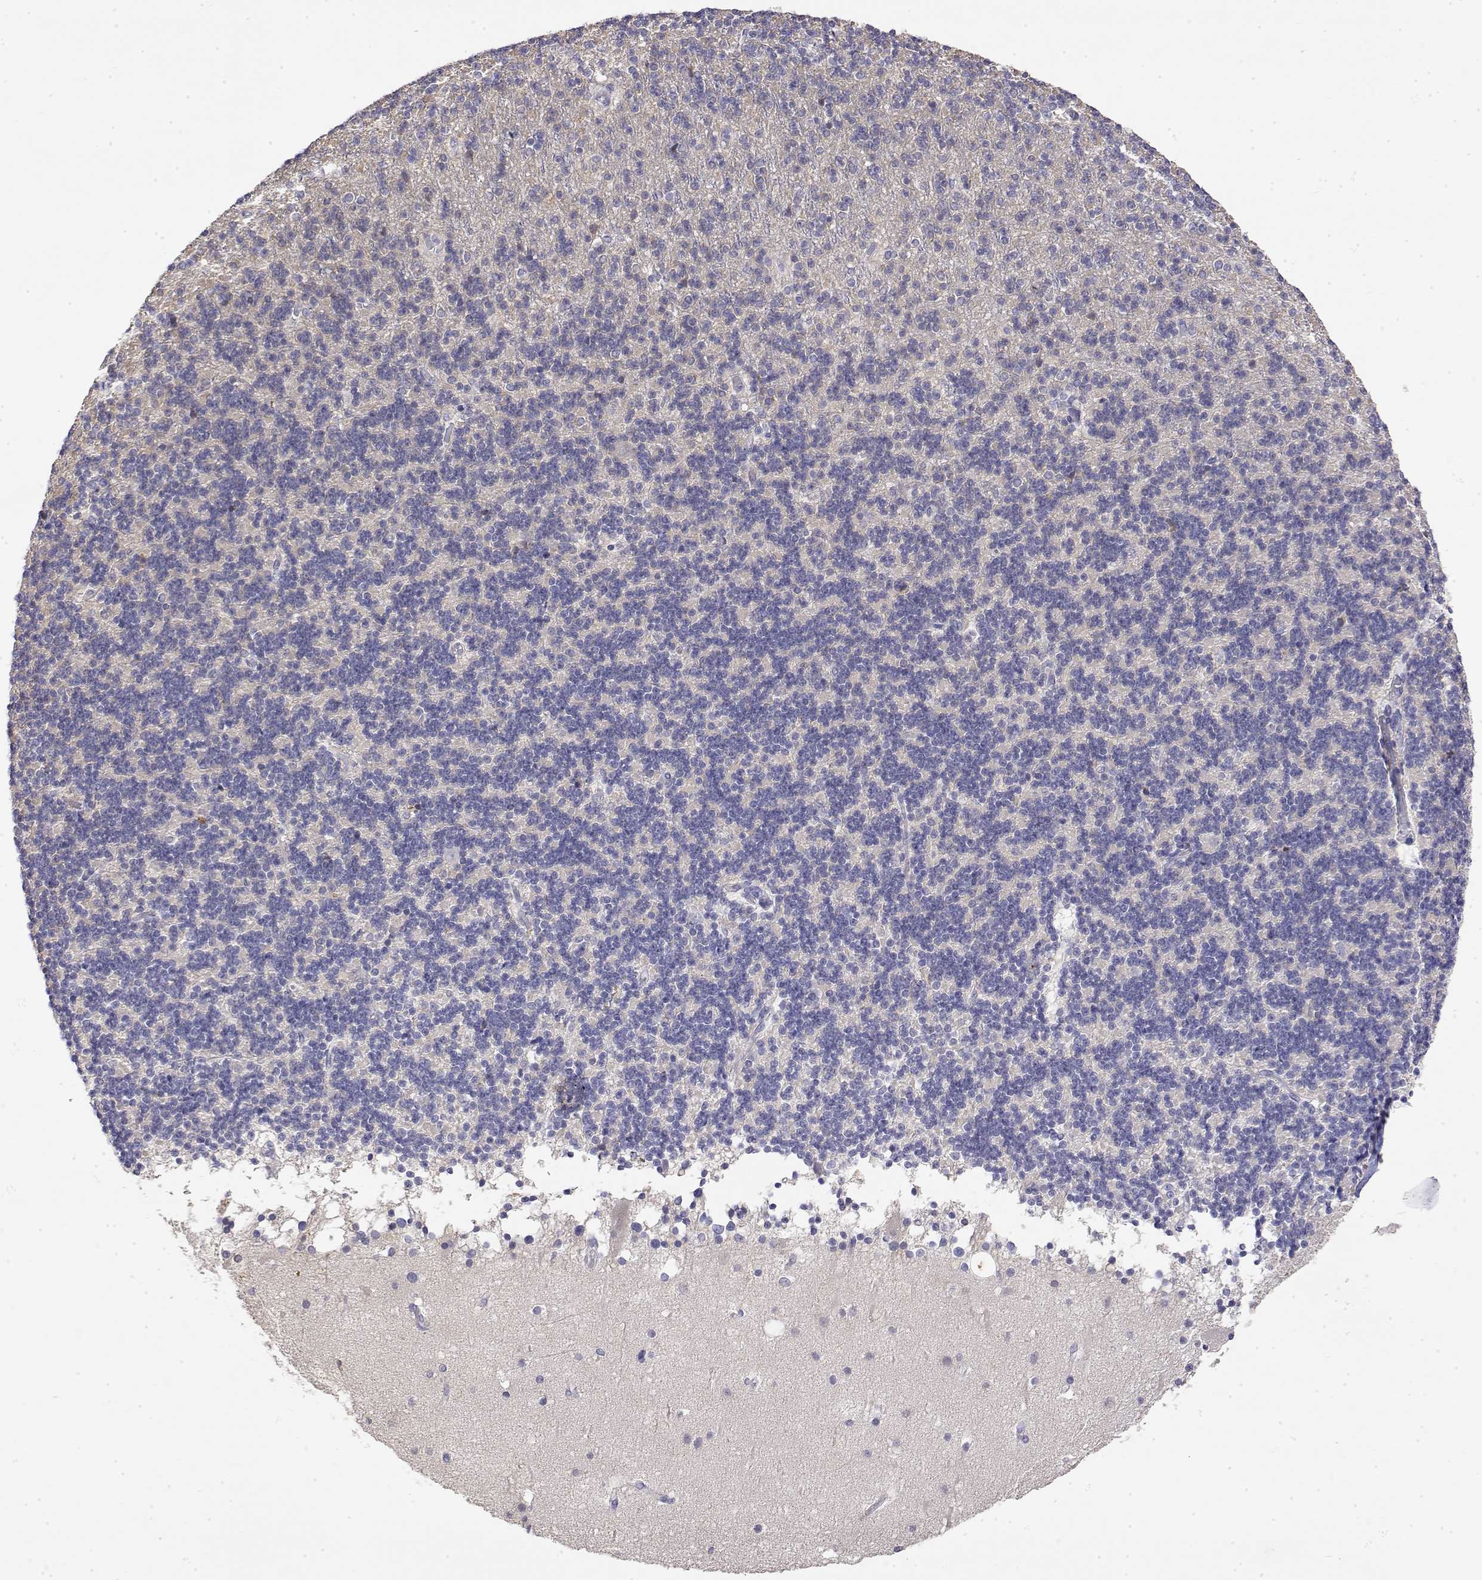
{"staining": {"intensity": "negative", "quantity": "none", "location": "none"}, "tissue": "cerebellum", "cell_type": "Cells in granular layer", "image_type": "normal", "snomed": [{"axis": "morphology", "description": "Normal tissue, NOS"}, {"axis": "topography", "description": "Cerebellum"}], "caption": "The micrograph displays no staining of cells in granular layer in unremarkable cerebellum.", "gene": "LY6D", "patient": {"sex": "male", "age": 70}}